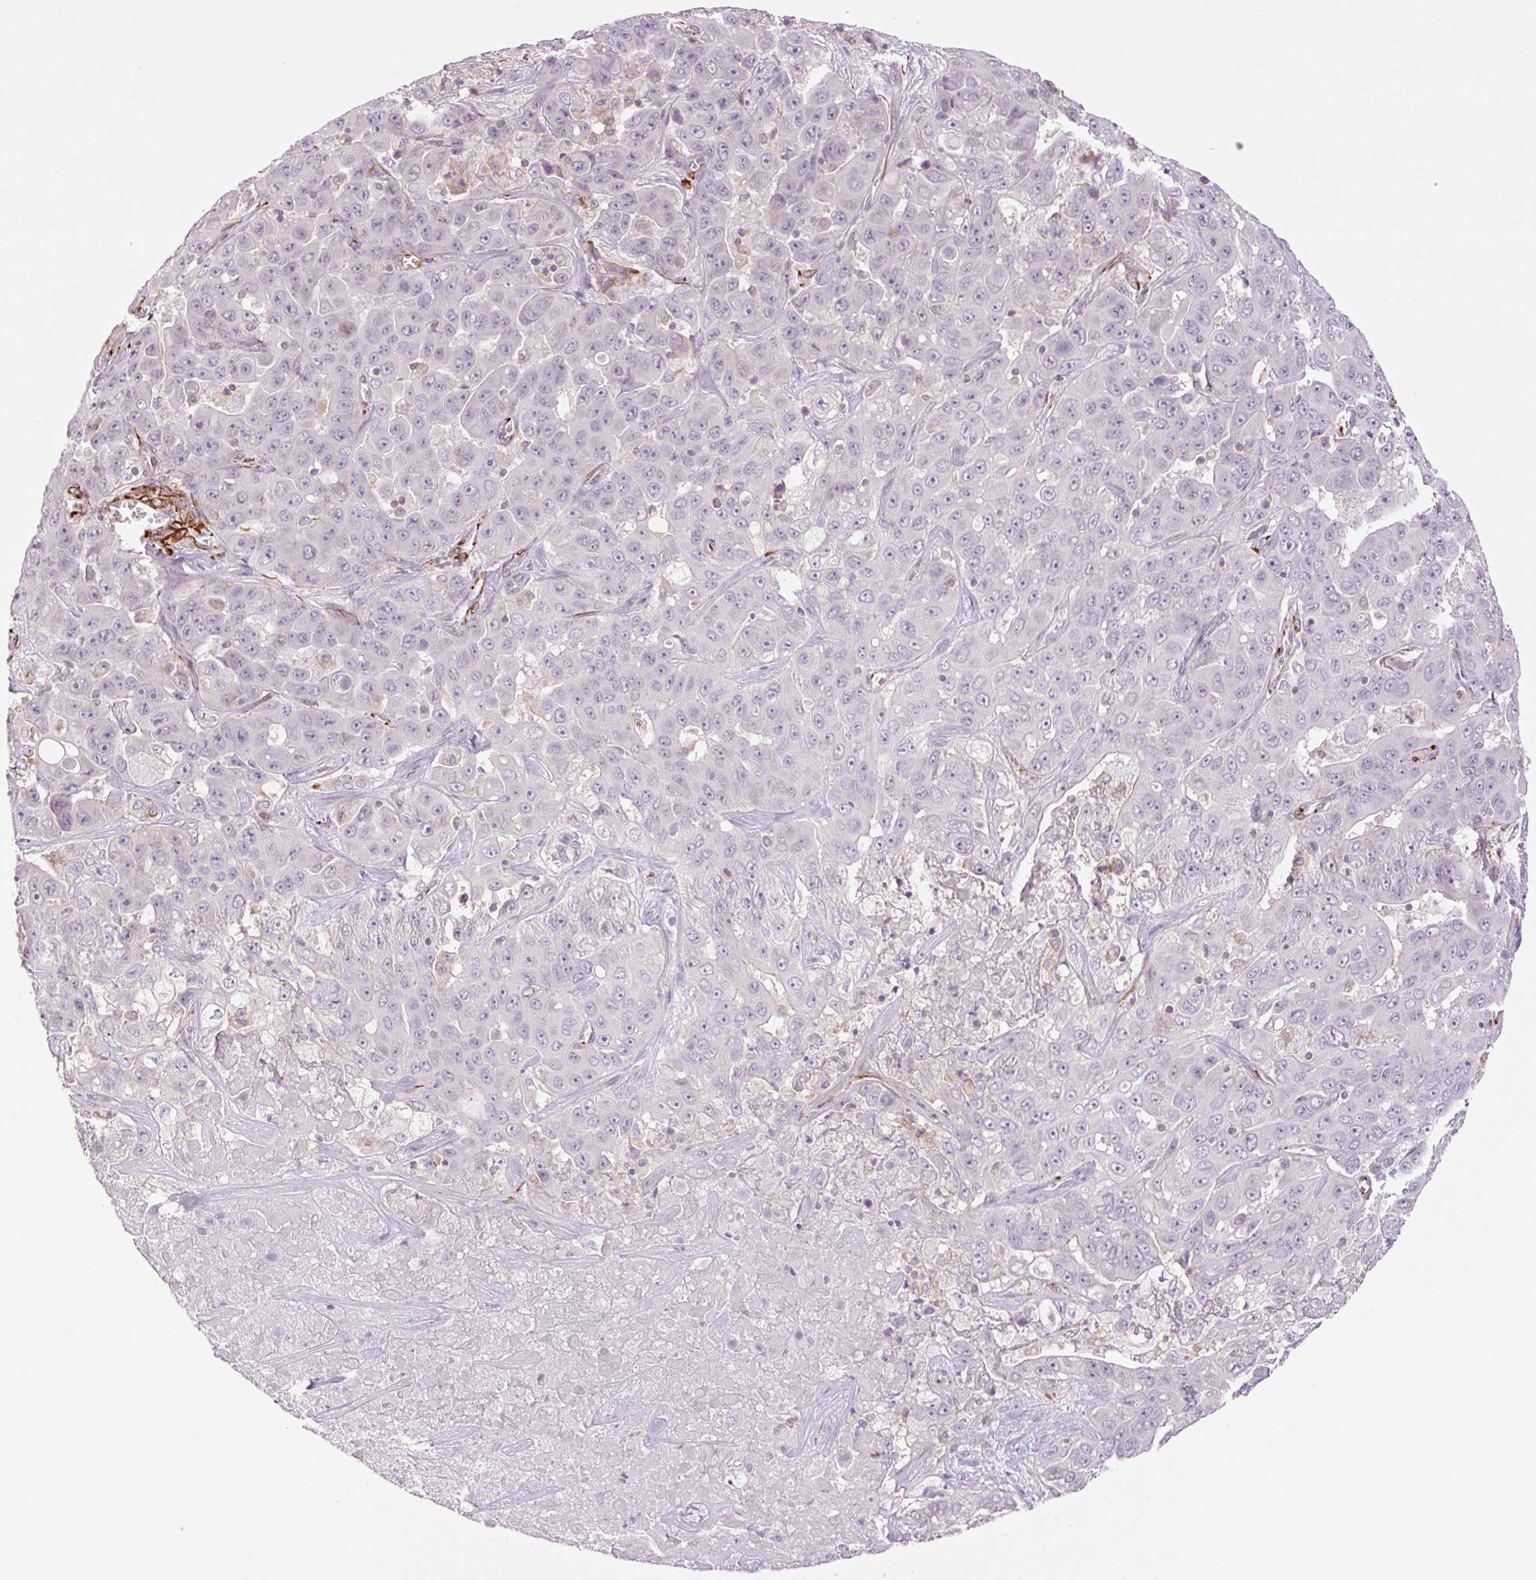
{"staining": {"intensity": "negative", "quantity": "none", "location": "none"}, "tissue": "liver cancer", "cell_type": "Tumor cells", "image_type": "cancer", "snomed": [{"axis": "morphology", "description": "Cholangiocarcinoma"}, {"axis": "topography", "description": "Liver"}], "caption": "Immunohistochemistry (IHC) of human liver cancer (cholangiocarcinoma) demonstrates no expression in tumor cells.", "gene": "ZFYVE21", "patient": {"sex": "female", "age": 52}}